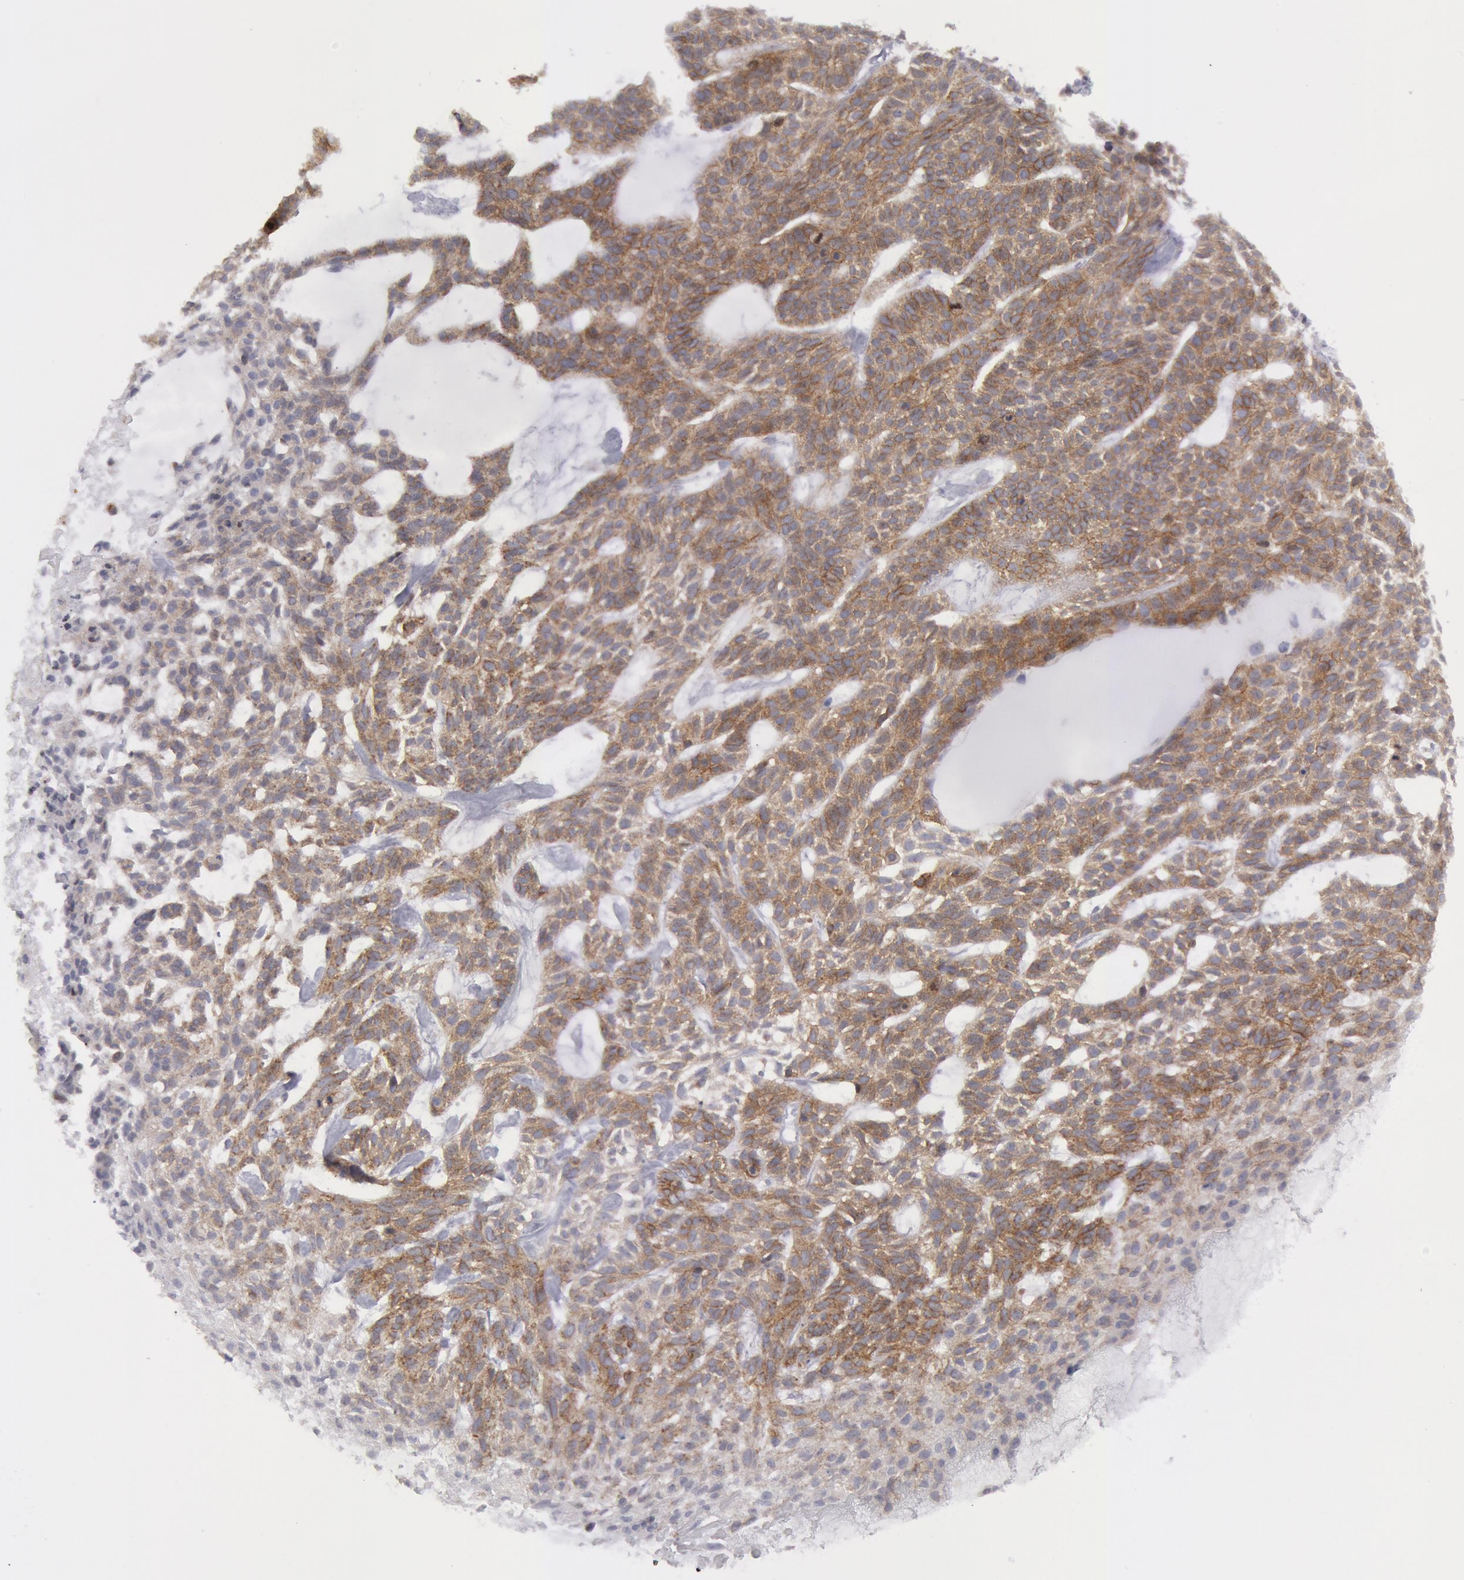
{"staining": {"intensity": "weak", "quantity": ">75%", "location": "cytoplasmic/membranous"}, "tissue": "skin cancer", "cell_type": "Tumor cells", "image_type": "cancer", "snomed": [{"axis": "morphology", "description": "Basal cell carcinoma"}, {"axis": "topography", "description": "Skin"}], "caption": "Brown immunohistochemical staining in human basal cell carcinoma (skin) reveals weak cytoplasmic/membranous staining in approximately >75% of tumor cells. The staining was performed using DAB to visualize the protein expression in brown, while the nuclei were stained in blue with hematoxylin (Magnification: 20x).", "gene": "ERBB2", "patient": {"sex": "male", "age": 75}}